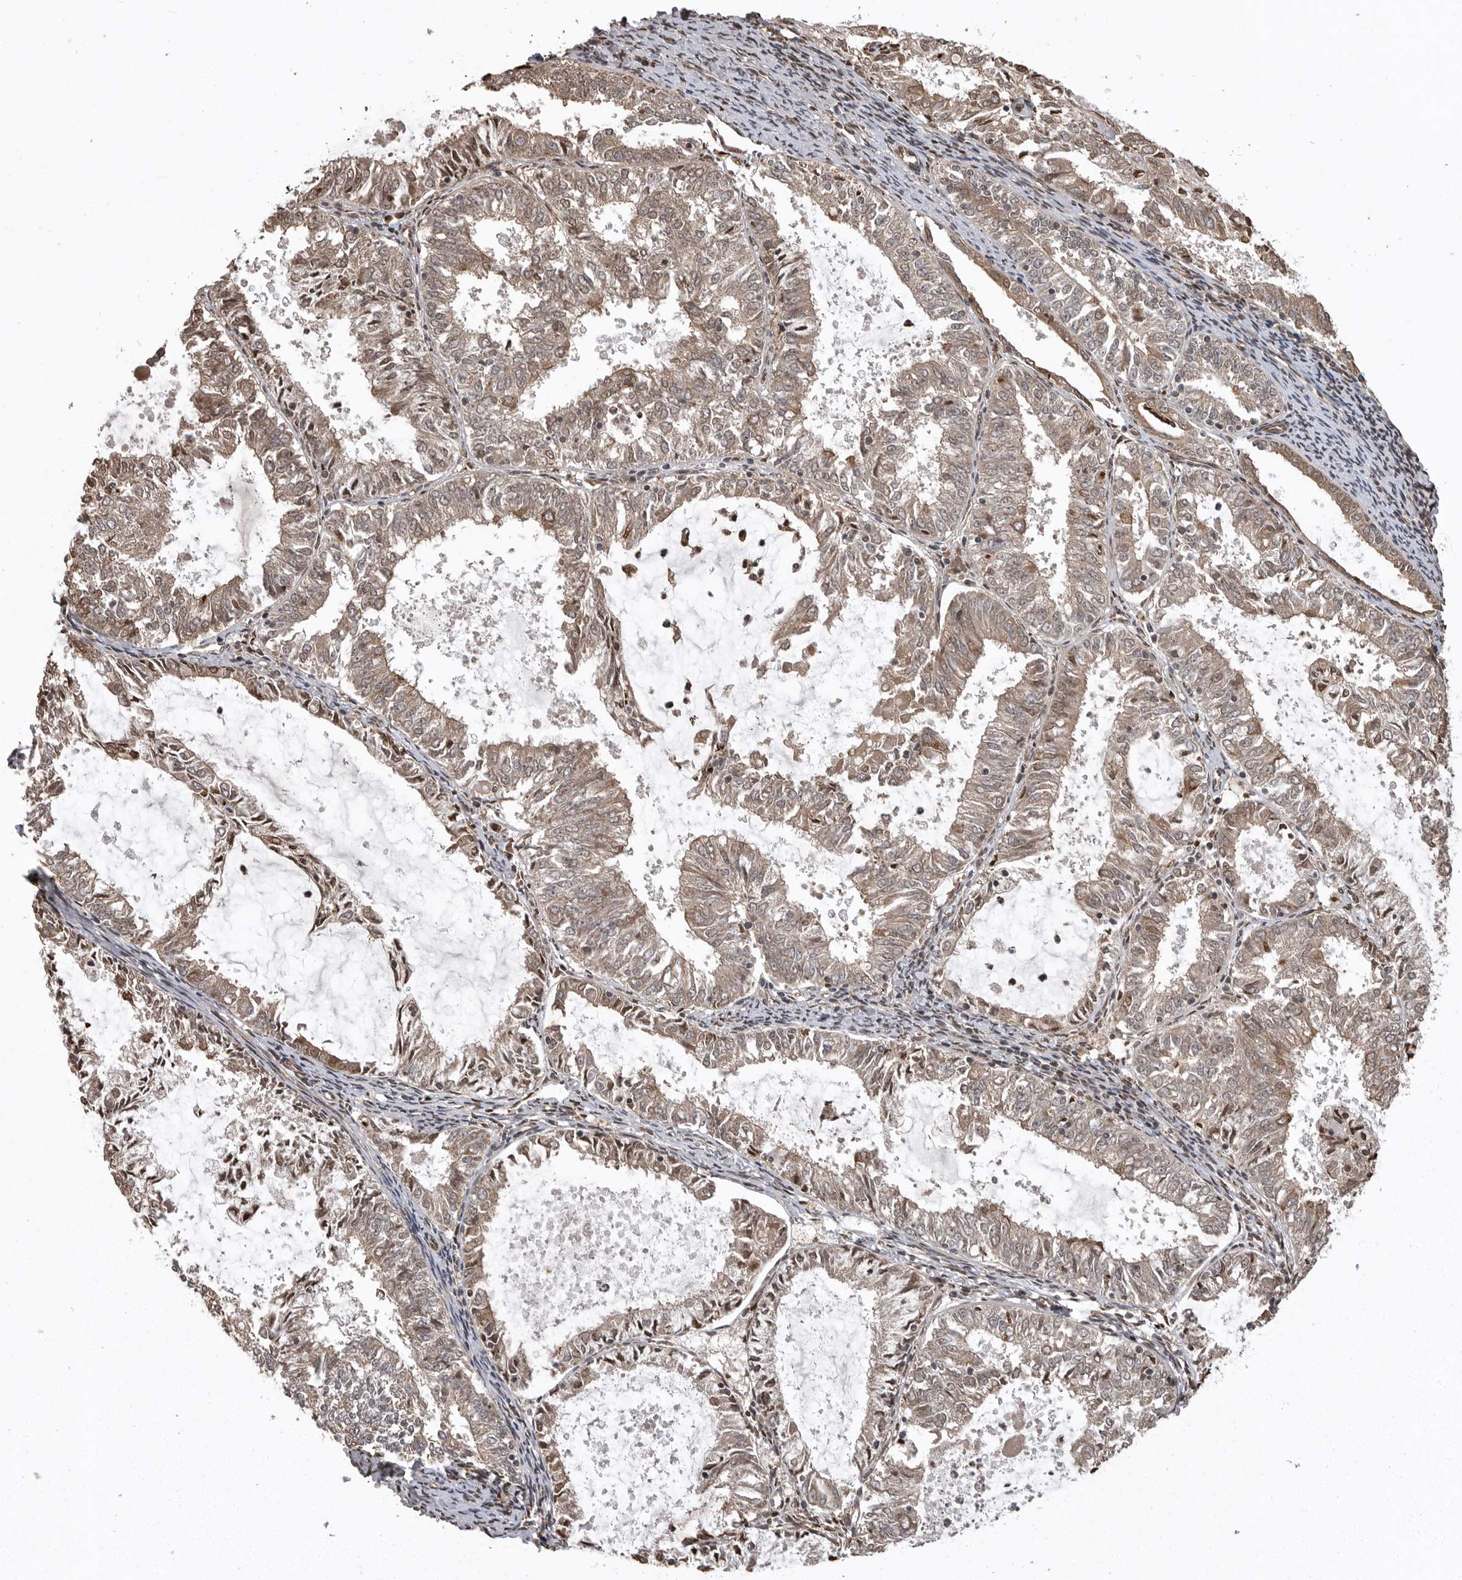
{"staining": {"intensity": "weak", "quantity": ">75%", "location": "cytoplasmic/membranous"}, "tissue": "endometrial cancer", "cell_type": "Tumor cells", "image_type": "cancer", "snomed": [{"axis": "morphology", "description": "Adenocarcinoma, NOS"}, {"axis": "topography", "description": "Endometrium"}], "caption": "Immunohistochemistry histopathology image of human endometrial cancer (adenocarcinoma) stained for a protein (brown), which reveals low levels of weak cytoplasmic/membranous staining in approximately >75% of tumor cells.", "gene": "DNAJC8", "patient": {"sex": "female", "age": 57}}